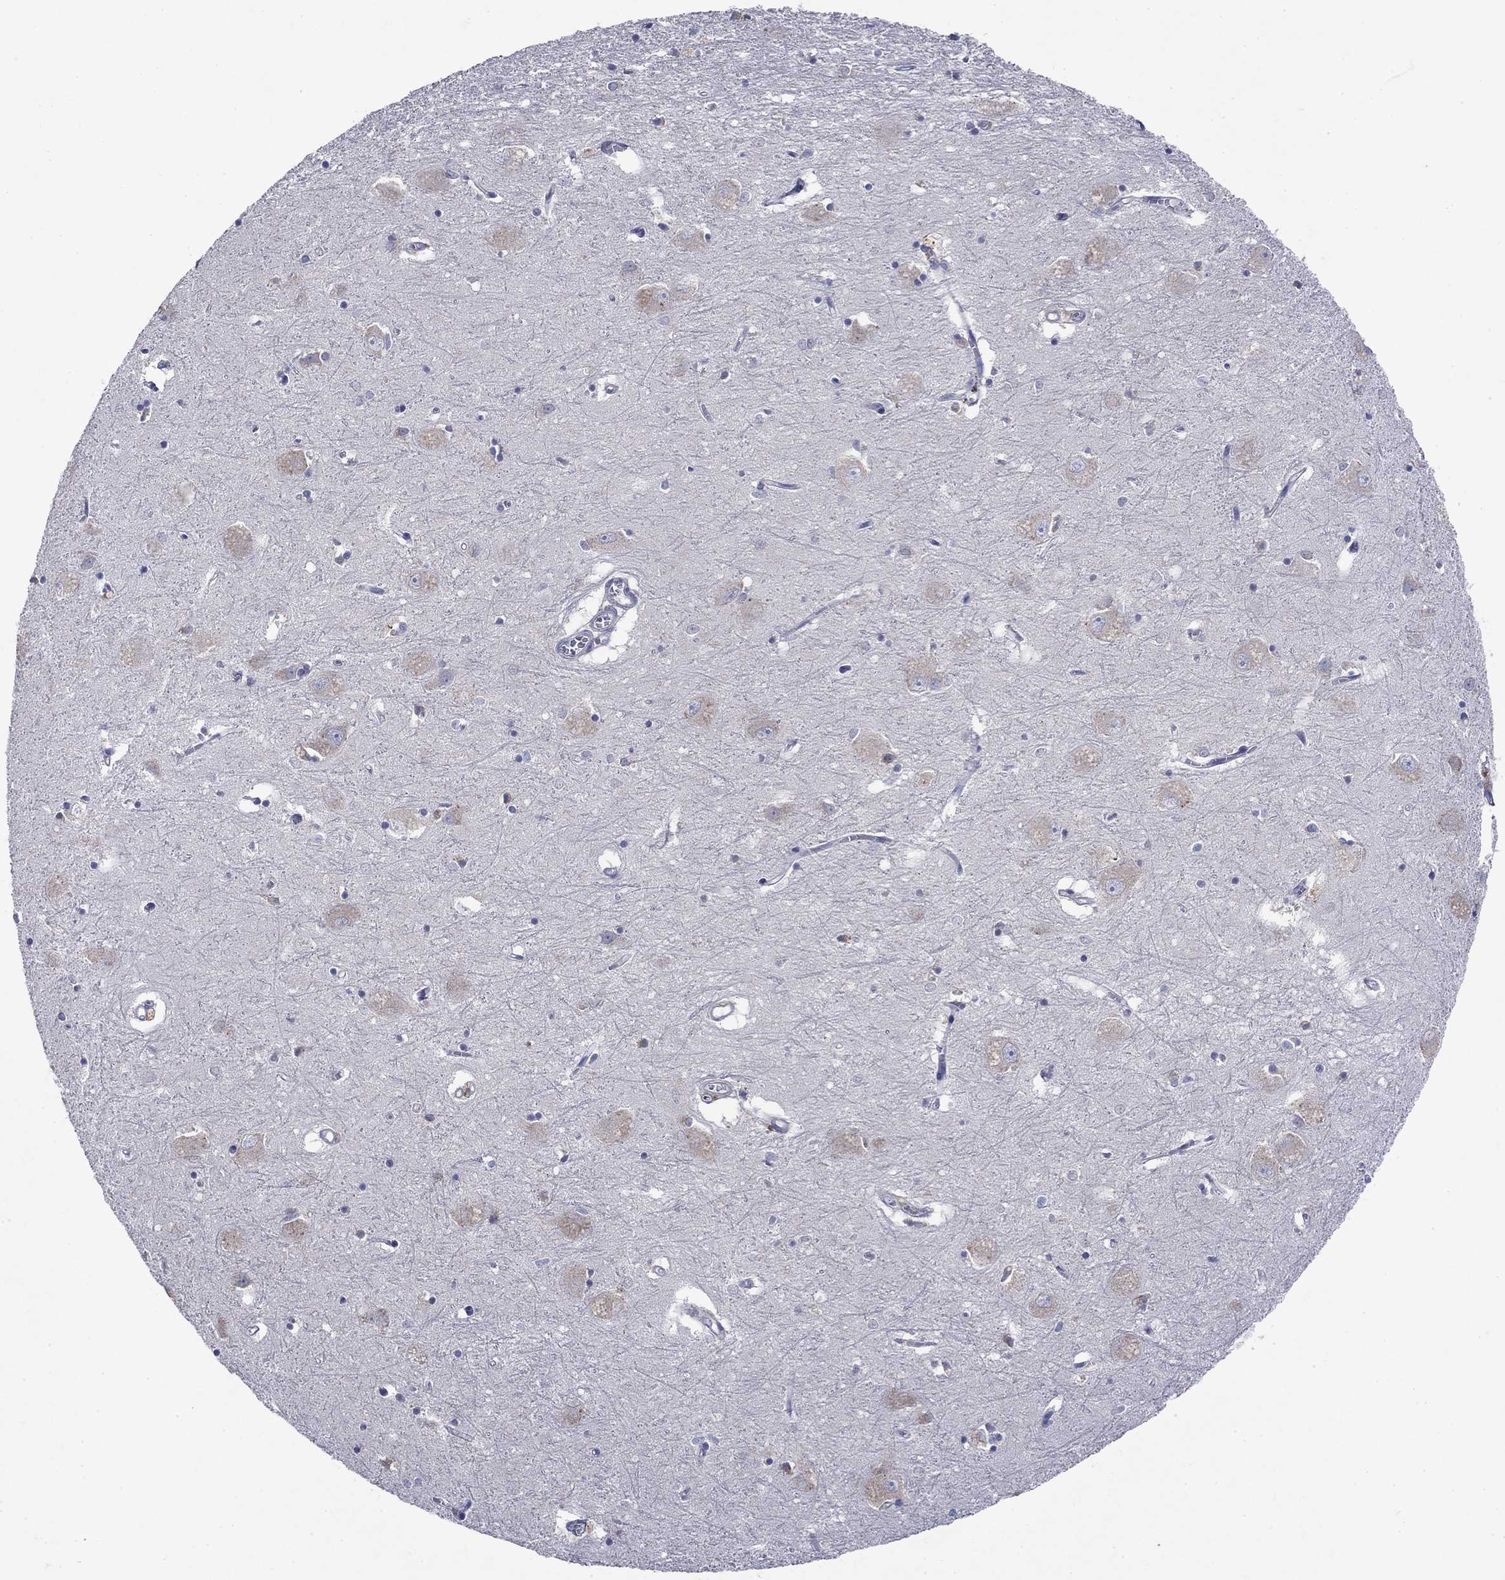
{"staining": {"intensity": "negative", "quantity": "none", "location": "none"}, "tissue": "caudate", "cell_type": "Glial cells", "image_type": "normal", "snomed": [{"axis": "morphology", "description": "Normal tissue, NOS"}, {"axis": "topography", "description": "Lateral ventricle wall"}], "caption": "Histopathology image shows no protein positivity in glial cells of normal caudate.", "gene": "SULT2B1", "patient": {"sex": "male", "age": 54}}